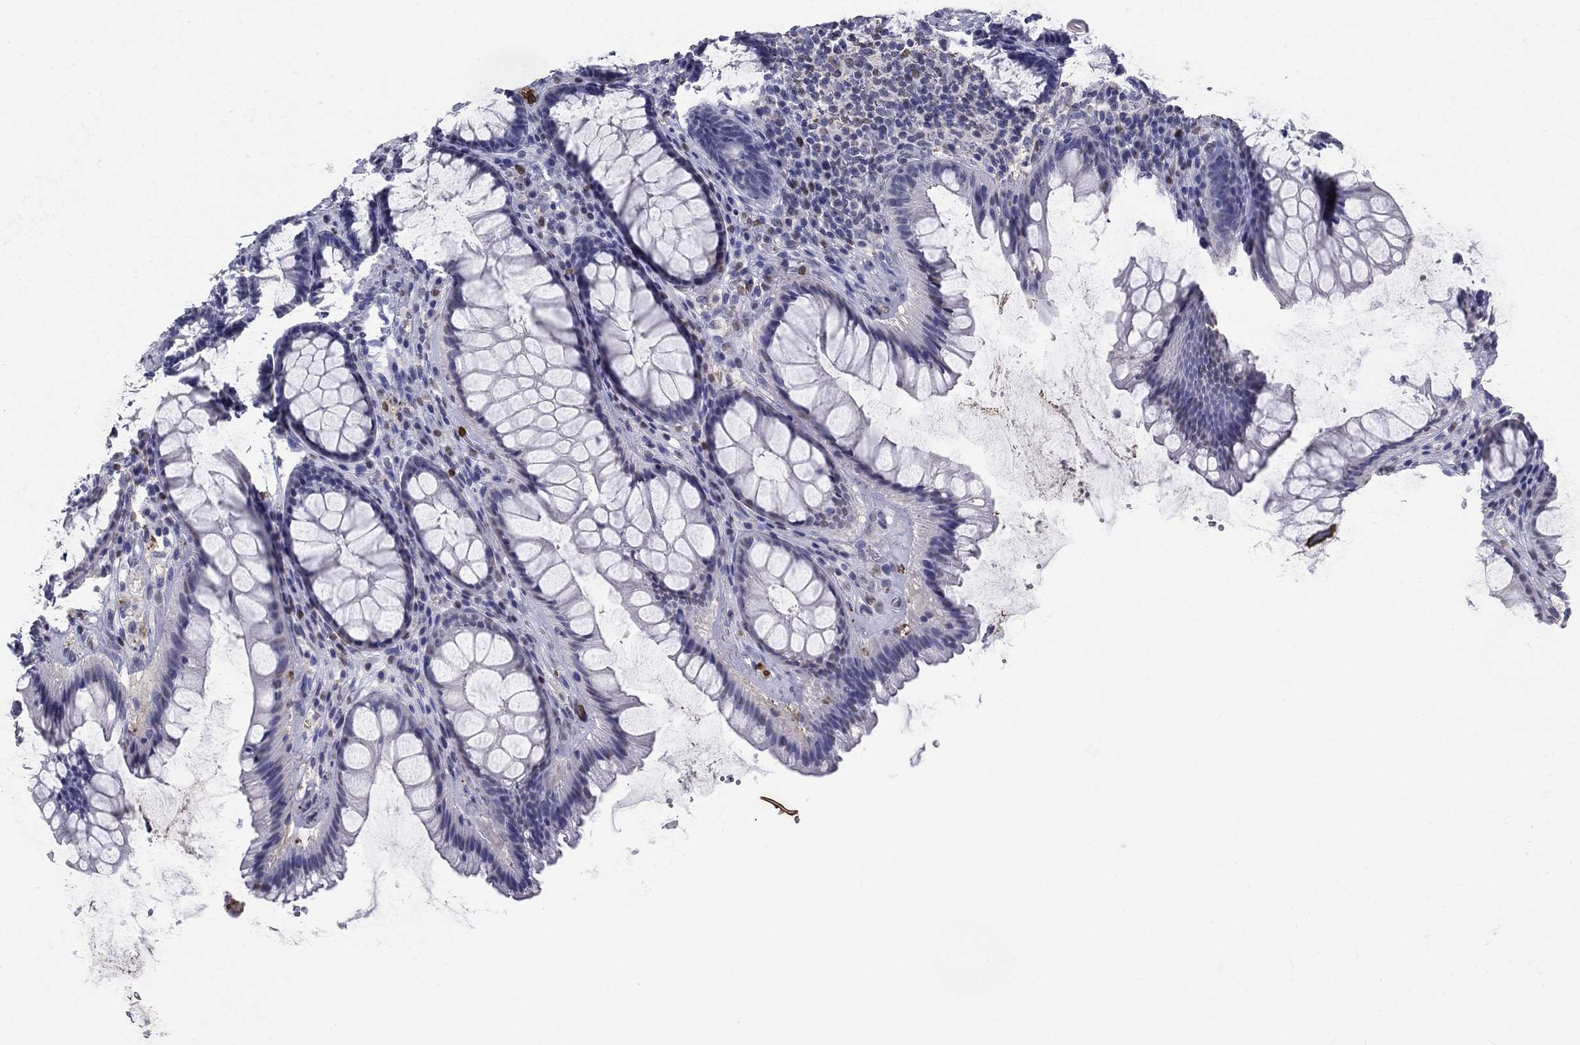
{"staining": {"intensity": "negative", "quantity": "none", "location": "none"}, "tissue": "rectum", "cell_type": "Glandular cells", "image_type": "normal", "snomed": [{"axis": "morphology", "description": "Normal tissue, NOS"}, {"axis": "topography", "description": "Rectum"}], "caption": "Immunohistochemical staining of benign rectum reveals no significant positivity in glandular cells. (Brightfield microscopy of DAB (3,3'-diaminobenzidine) immunohistochemistry at high magnification).", "gene": "IGSF8", "patient": {"sex": "male", "age": 72}}